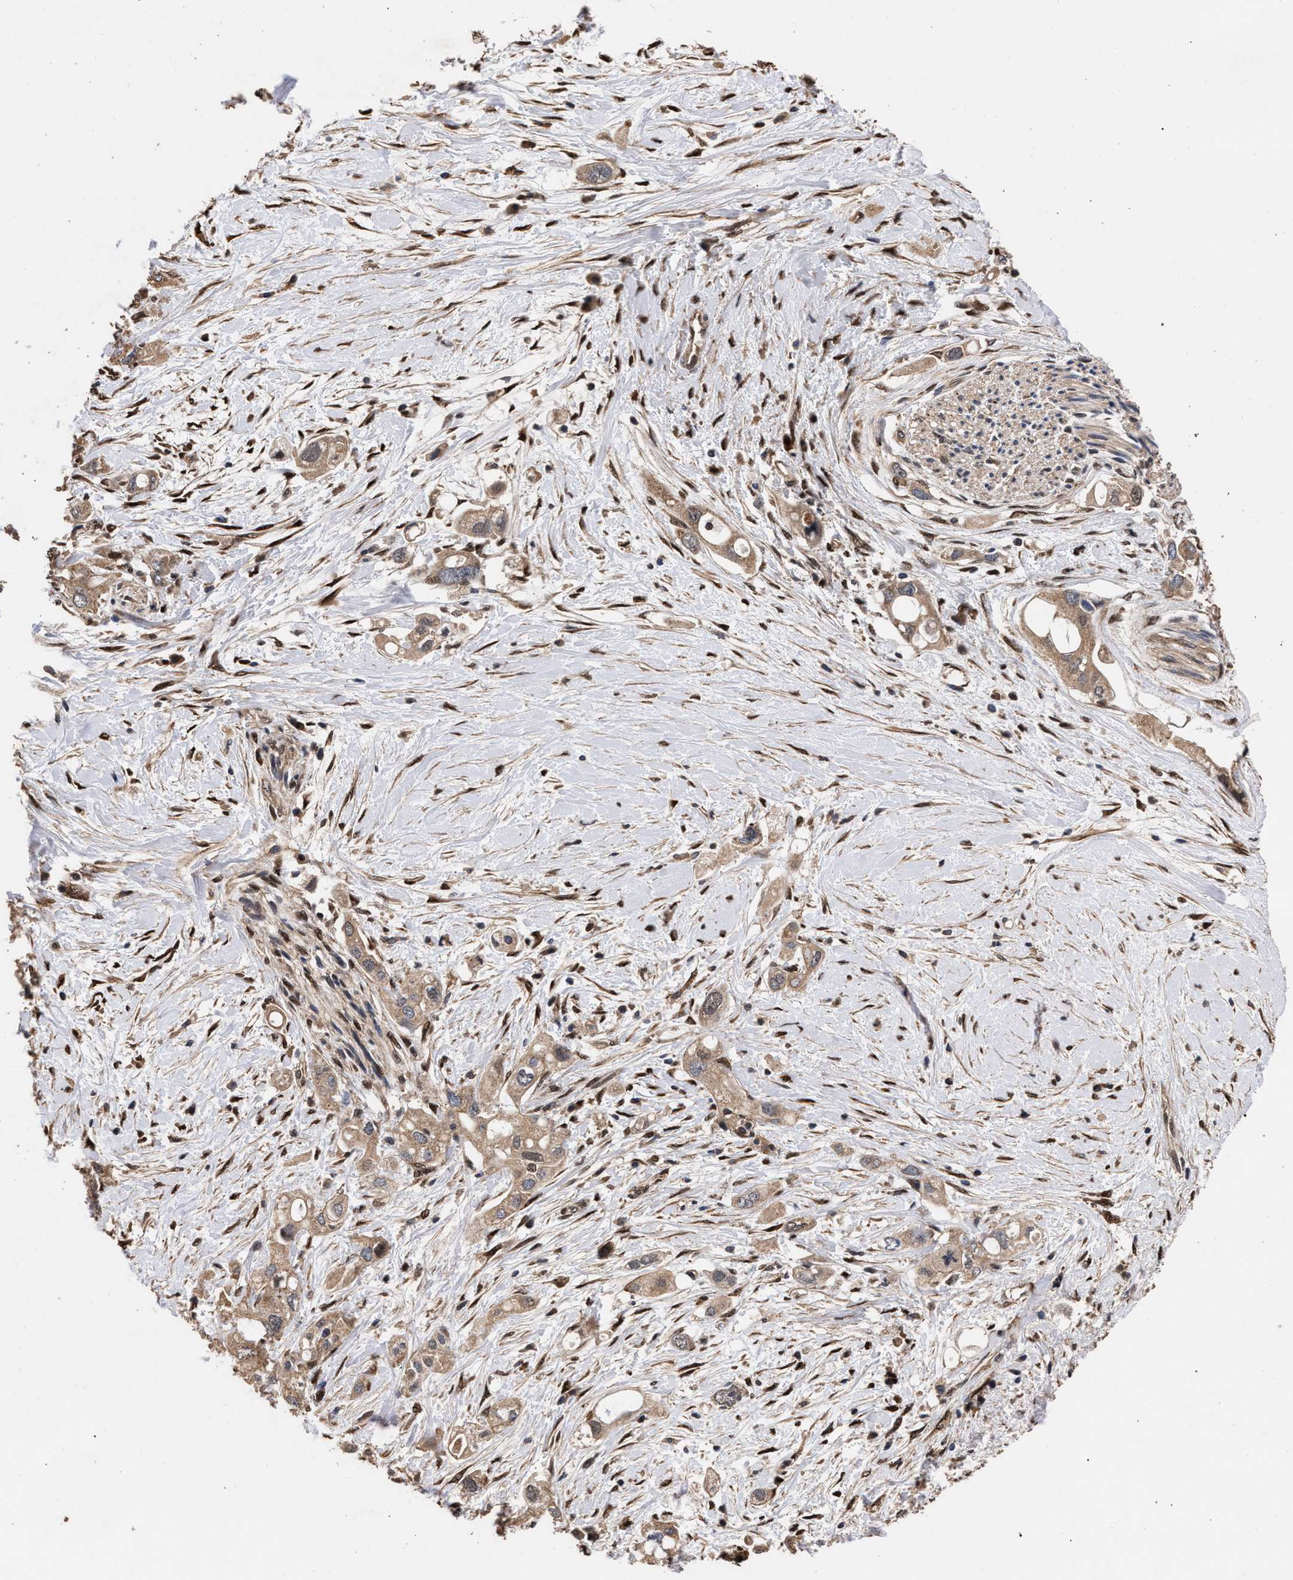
{"staining": {"intensity": "moderate", "quantity": ">75%", "location": "cytoplasmic/membranous"}, "tissue": "pancreatic cancer", "cell_type": "Tumor cells", "image_type": "cancer", "snomed": [{"axis": "morphology", "description": "Adenocarcinoma, NOS"}, {"axis": "topography", "description": "Pancreas"}], "caption": "A medium amount of moderate cytoplasmic/membranous expression is identified in approximately >75% of tumor cells in adenocarcinoma (pancreatic) tissue.", "gene": "ACOX1", "patient": {"sex": "female", "age": 56}}